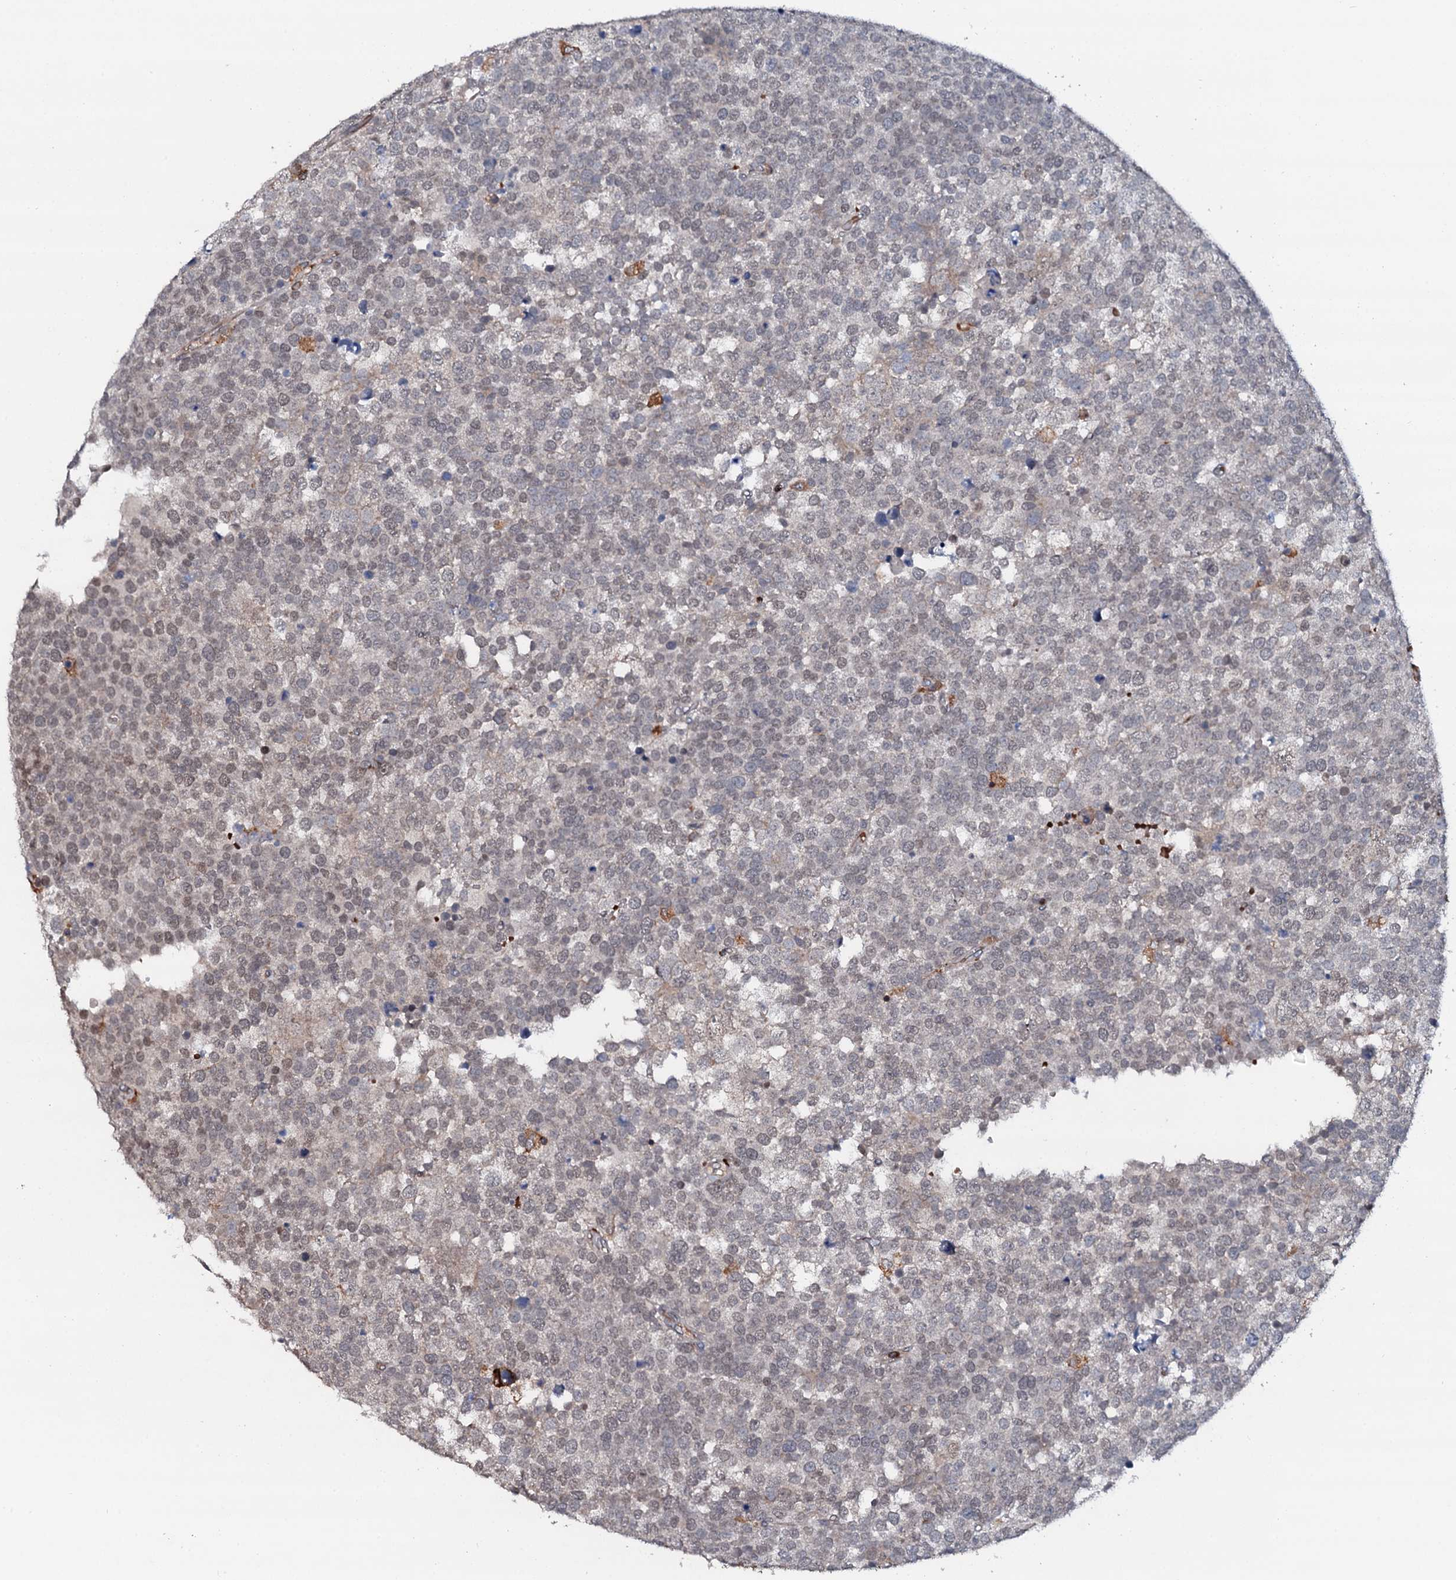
{"staining": {"intensity": "weak", "quantity": "25%-75%", "location": "nuclear"}, "tissue": "testis cancer", "cell_type": "Tumor cells", "image_type": "cancer", "snomed": [{"axis": "morphology", "description": "Seminoma, NOS"}, {"axis": "topography", "description": "Testis"}], "caption": "Immunohistochemistry image of human seminoma (testis) stained for a protein (brown), which reveals low levels of weak nuclear positivity in approximately 25%-75% of tumor cells.", "gene": "VAMP8", "patient": {"sex": "male", "age": 71}}